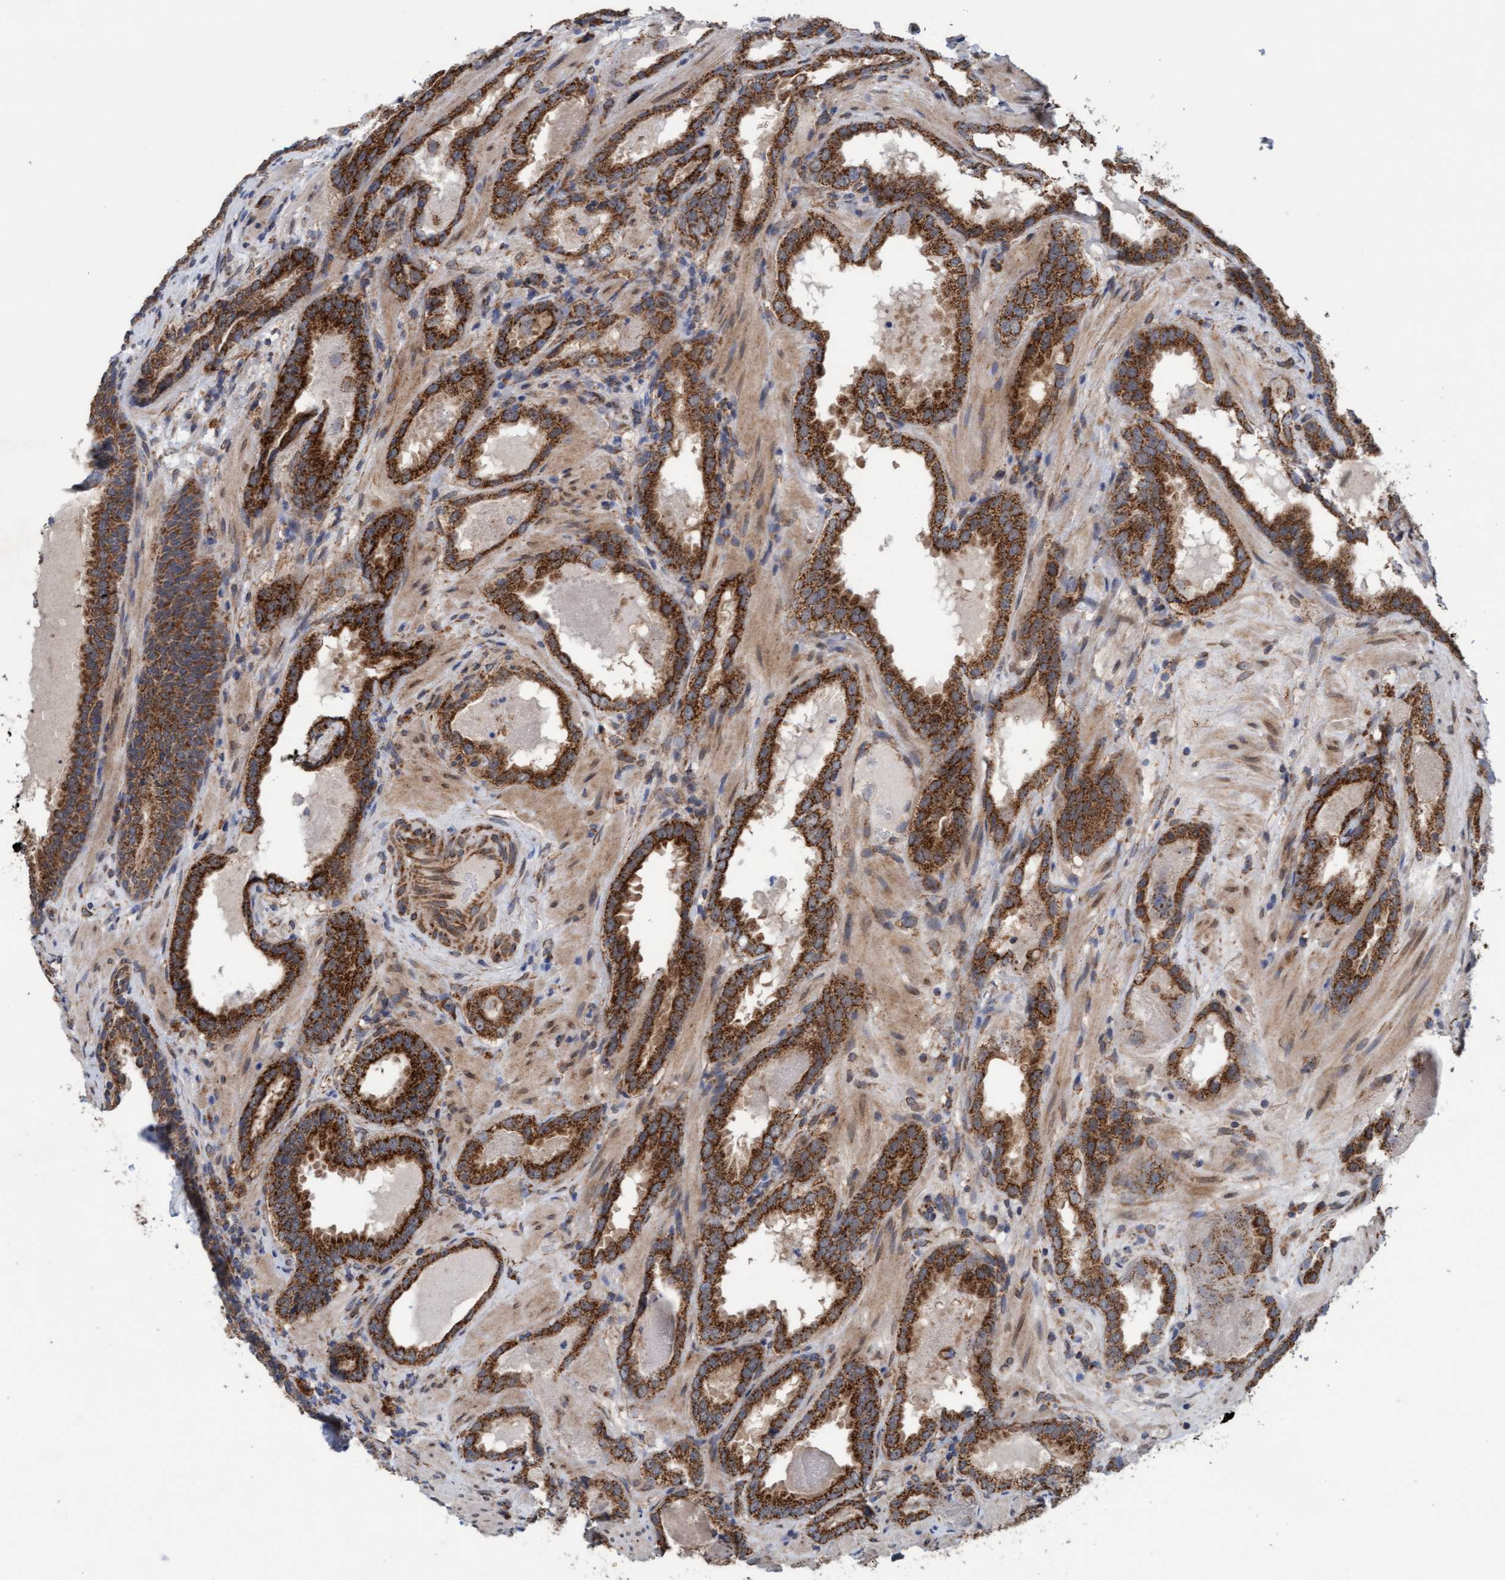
{"staining": {"intensity": "strong", "quantity": ">75%", "location": "cytoplasmic/membranous"}, "tissue": "prostate cancer", "cell_type": "Tumor cells", "image_type": "cancer", "snomed": [{"axis": "morphology", "description": "Adenocarcinoma, Low grade"}, {"axis": "topography", "description": "Prostate"}], "caption": "Immunohistochemical staining of human low-grade adenocarcinoma (prostate) exhibits high levels of strong cytoplasmic/membranous protein staining in about >75% of tumor cells. (IHC, brightfield microscopy, high magnification).", "gene": "MRPS23", "patient": {"sex": "male", "age": 51}}